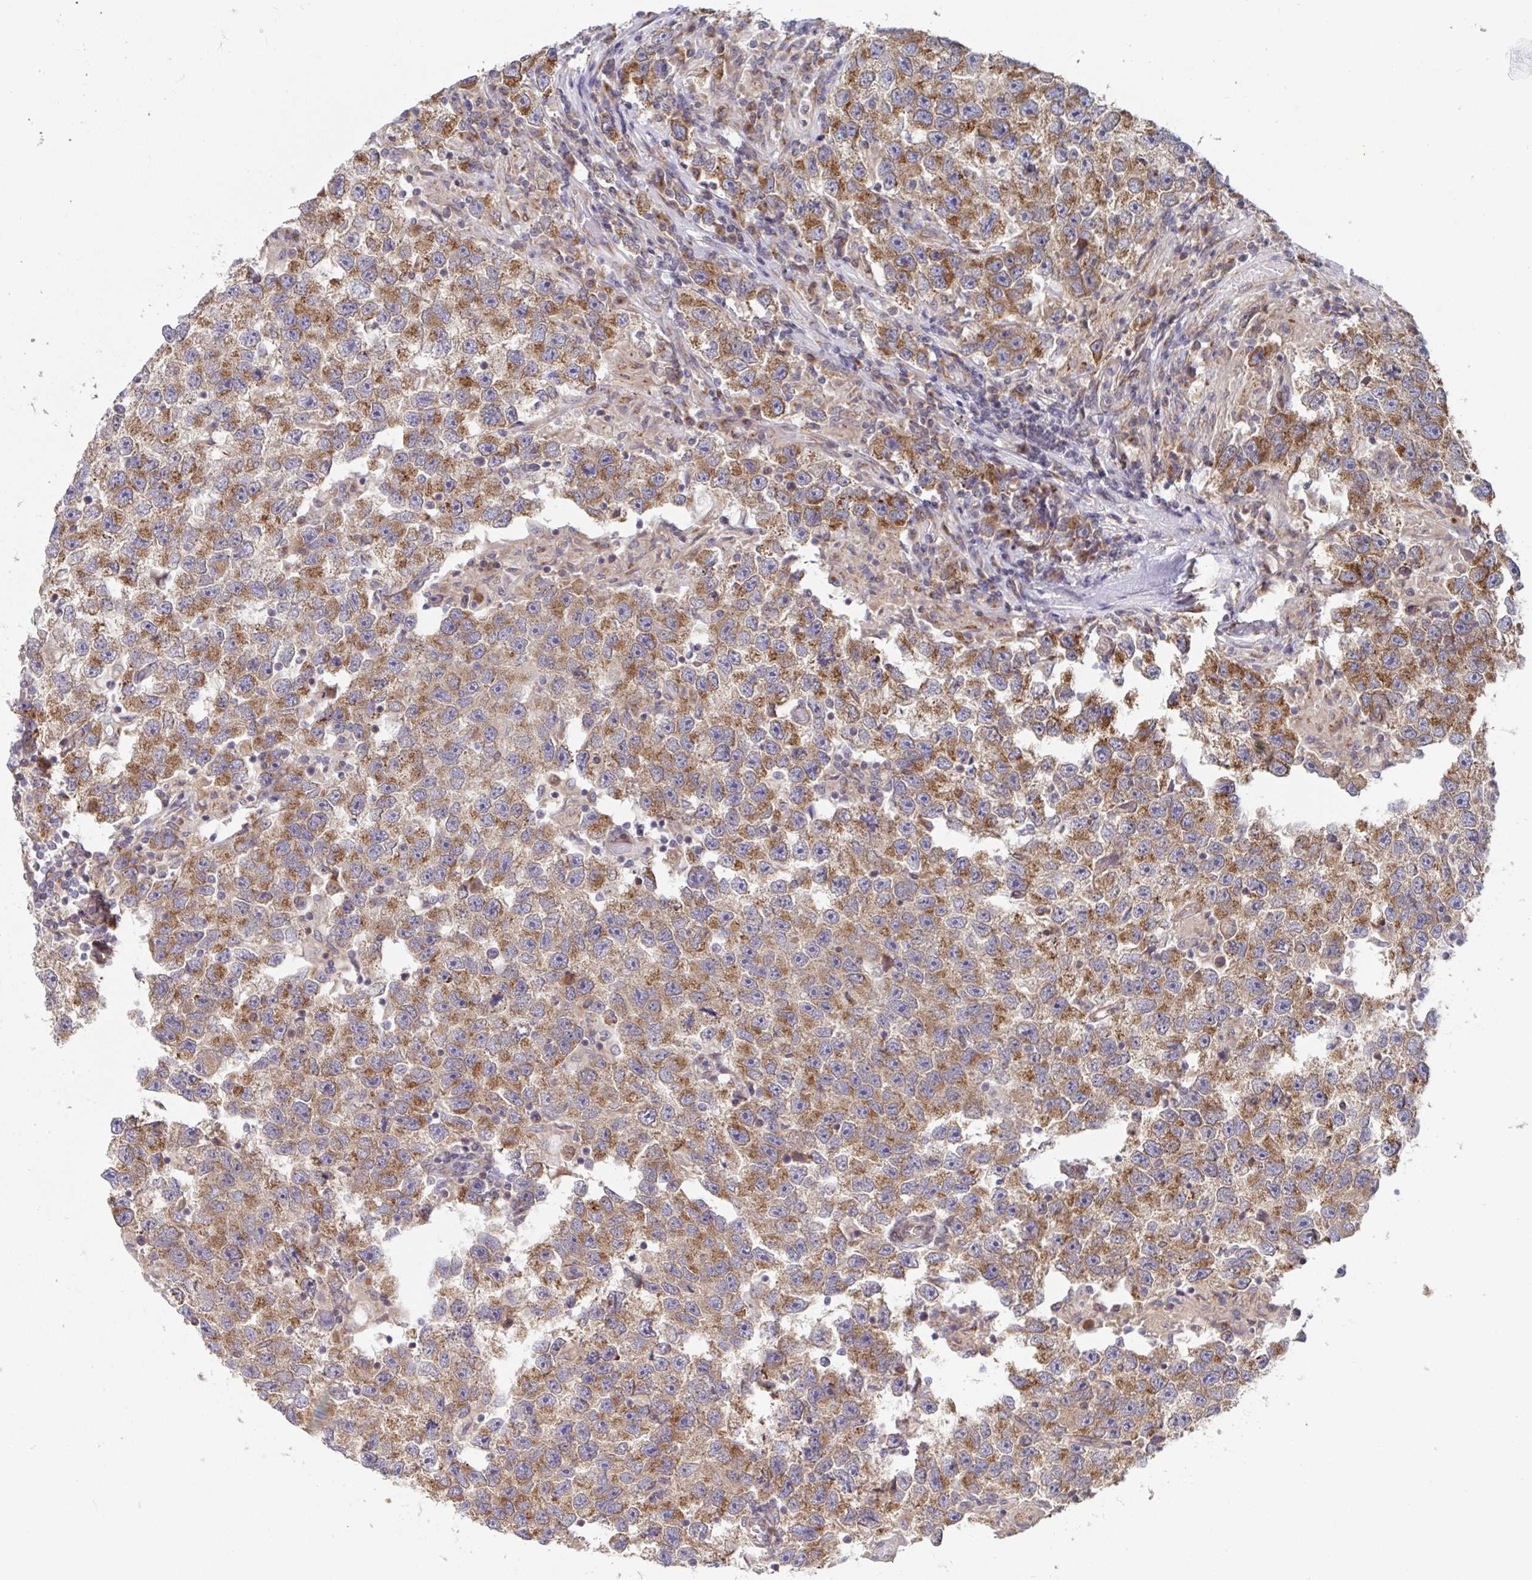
{"staining": {"intensity": "moderate", "quantity": ">75%", "location": "cytoplasmic/membranous"}, "tissue": "testis cancer", "cell_type": "Tumor cells", "image_type": "cancer", "snomed": [{"axis": "morphology", "description": "Seminoma, NOS"}, {"axis": "topography", "description": "Testis"}], "caption": "Testis seminoma stained with a brown dye shows moderate cytoplasmic/membranous positive positivity in approximately >75% of tumor cells.", "gene": "ATP5MJ", "patient": {"sex": "male", "age": 26}}